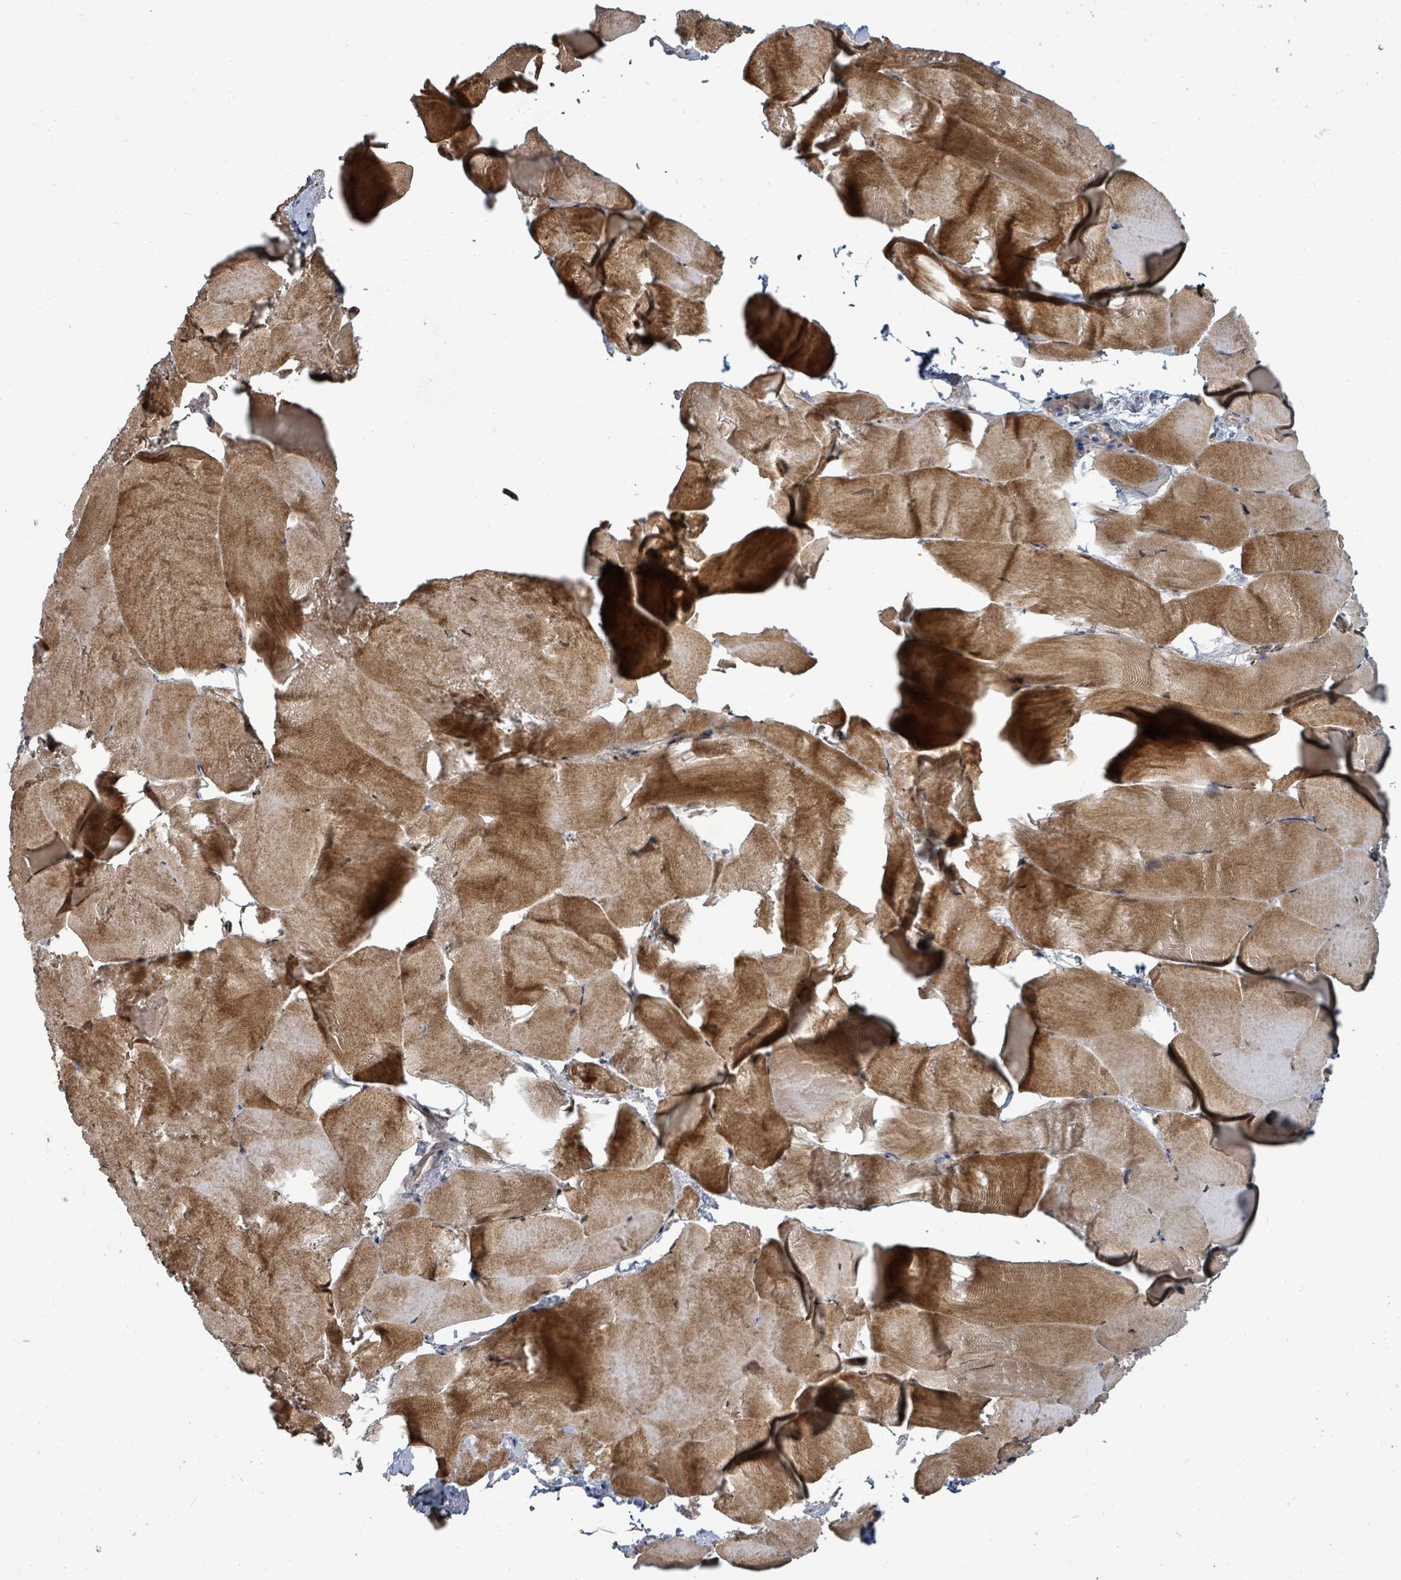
{"staining": {"intensity": "moderate", "quantity": ">75%", "location": "cytoplasmic/membranous"}, "tissue": "skeletal muscle", "cell_type": "Myocytes", "image_type": "normal", "snomed": [{"axis": "morphology", "description": "Normal tissue, NOS"}, {"axis": "topography", "description": "Skeletal muscle"}], "caption": "The photomicrograph reveals staining of normal skeletal muscle, revealing moderate cytoplasmic/membranous protein positivity (brown color) within myocytes.", "gene": "TRDMT1", "patient": {"sex": "female", "age": 64}}